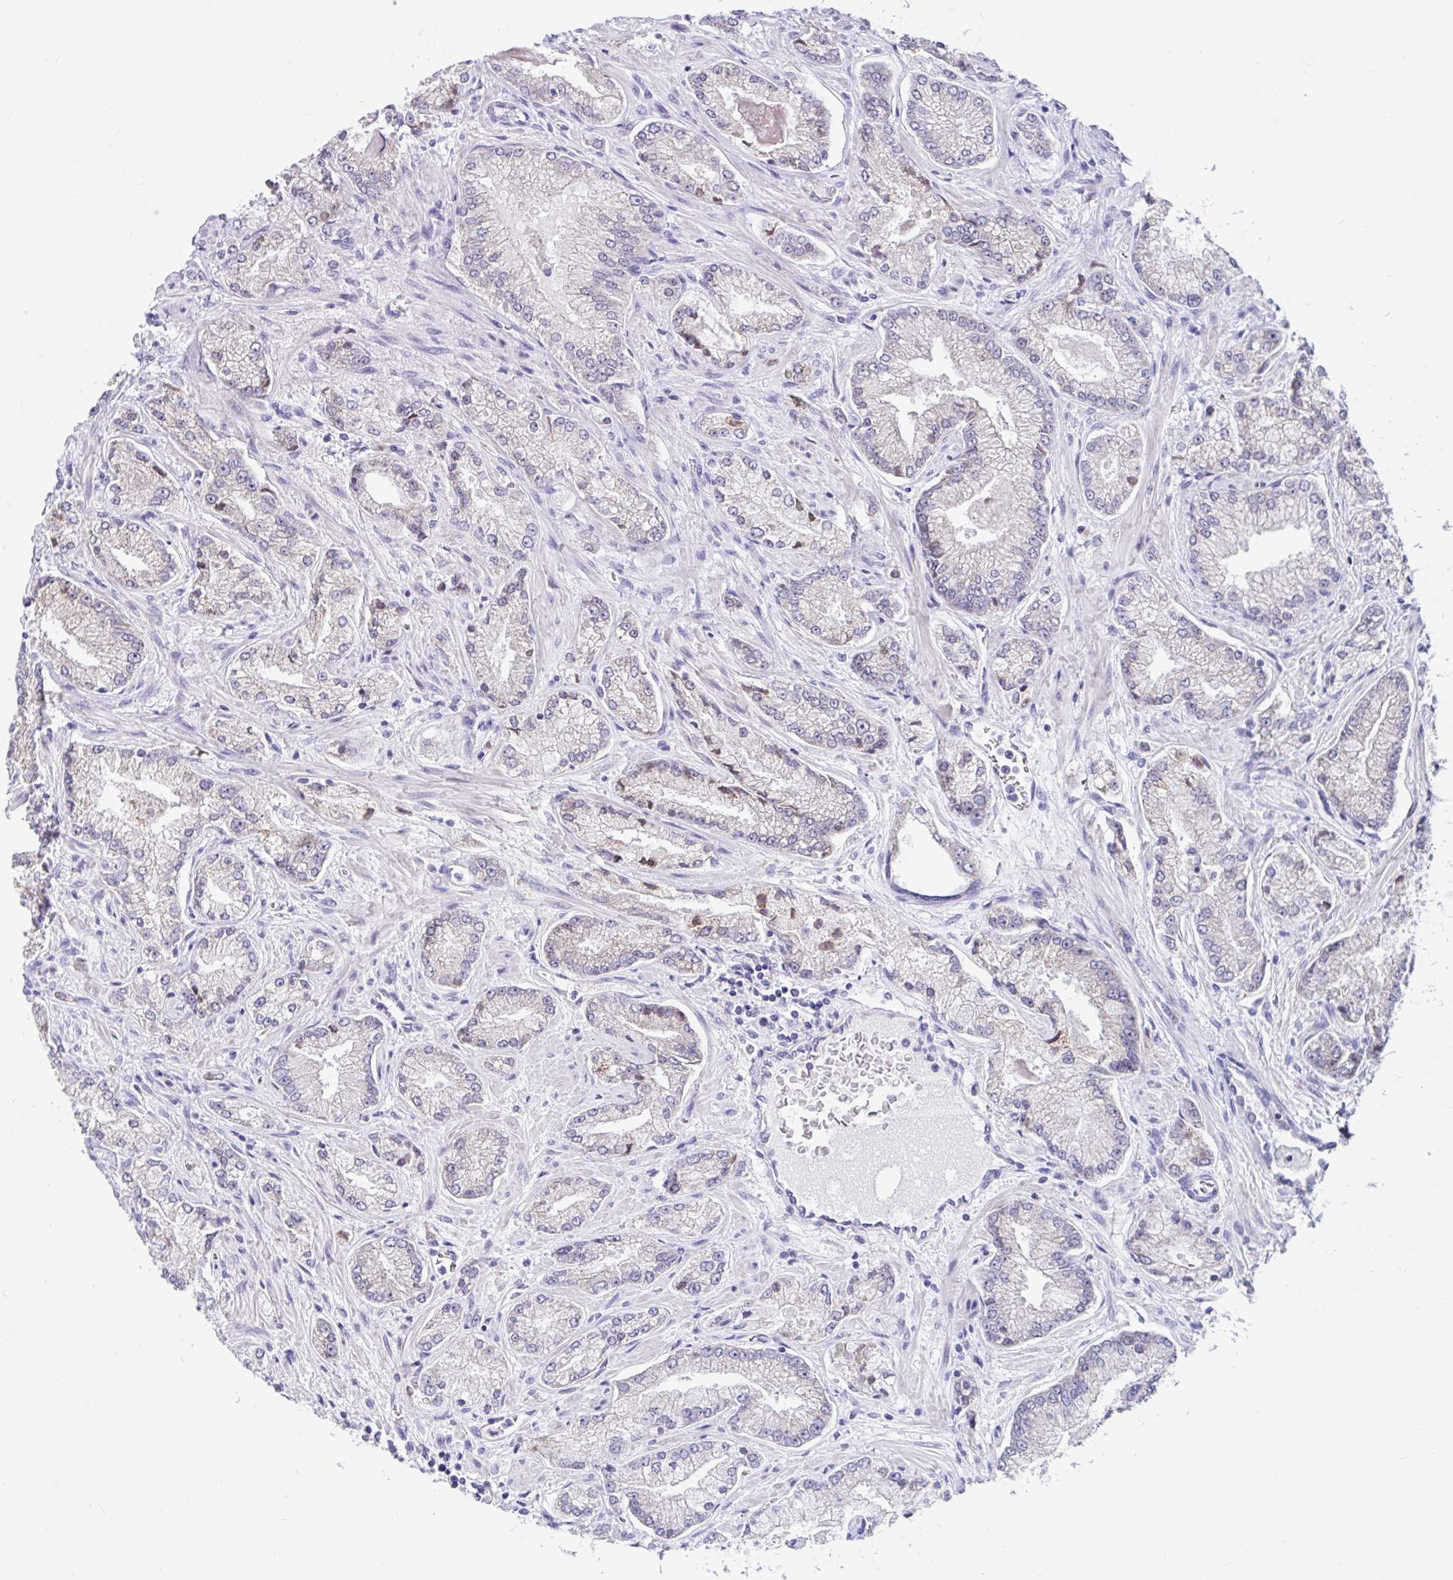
{"staining": {"intensity": "negative", "quantity": "none", "location": "none"}, "tissue": "prostate cancer", "cell_type": "Tumor cells", "image_type": "cancer", "snomed": [{"axis": "morphology", "description": "Normal tissue, NOS"}, {"axis": "morphology", "description": "Adenocarcinoma, High grade"}, {"axis": "topography", "description": "Prostate"}, {"axis": "topography", "description": "Peripheral nerve tissue"}], "caption": "High magnification brightfield microscopy of prostate high-grade adenocarcinoma stained with DAB (3,3'-diaminobenzidine) (brown) and counterstained with hematoxylin (blue): tumor cells show no significant staining.", "gene": "NT5C1B", "patient": {"sex": "male", "age": 68}}